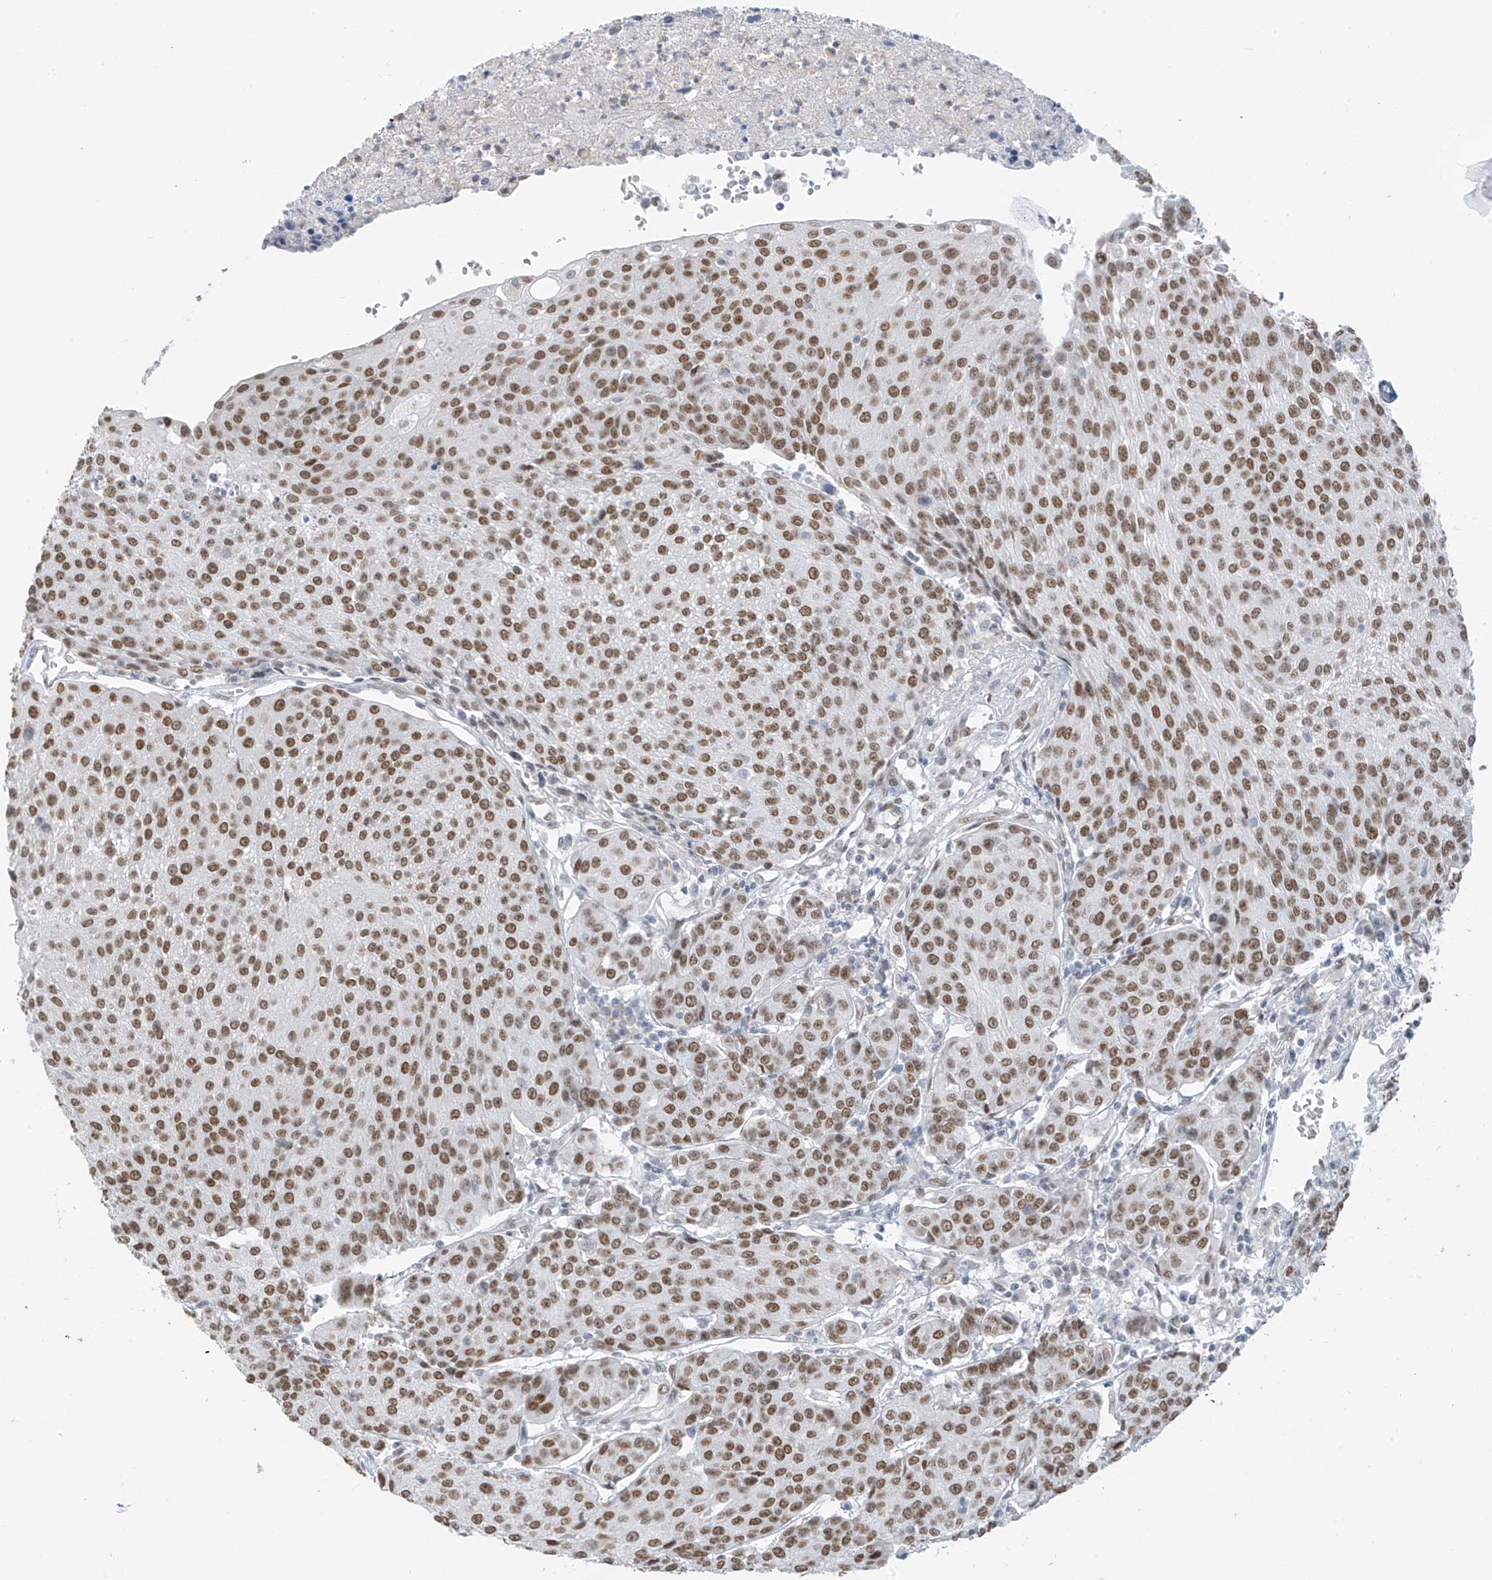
{"staining": {"intensity": "moderate", "quantity": ">75%", "location": "nuclear"}, "tissue": "urothelial cancer", "cell_type": "Tumor cells", "image_type": "cancer", "snomed": [{"axis": "morphology", "description": "Urothelial carcinoma, High grade"}, {"axis": "topography", "description": "Urinary bladder"}], "caption": "Immunohistochemistry micrograph of urothelial carcinoma (high-grade) stained for a protein (brown), which shows medium levels of moderate nuclear expression in approximately >75% of tumor cells.", "gene": "MCM9", "patient": {"sex": "female", "age": 85}}